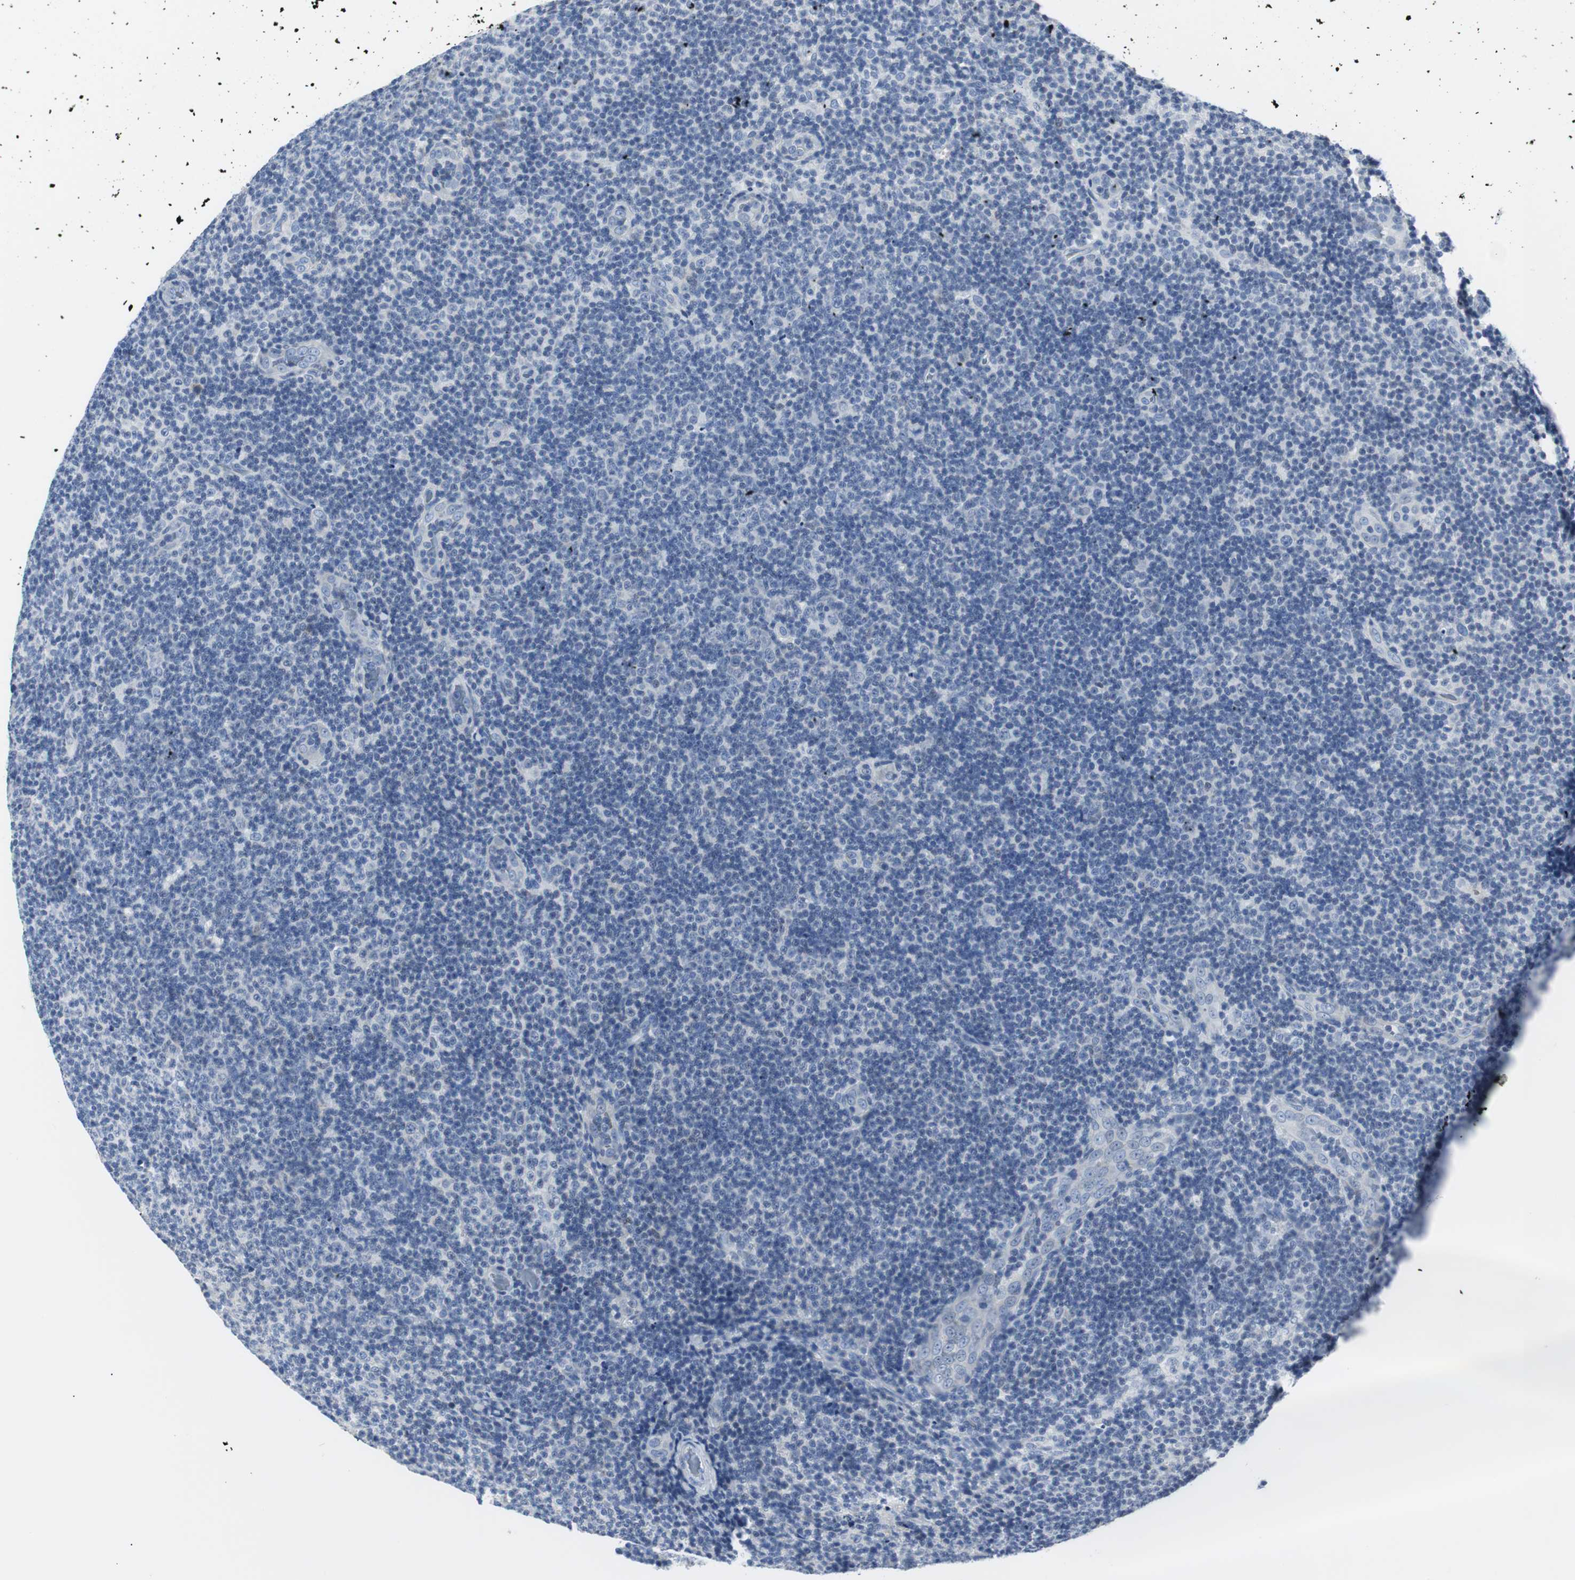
{"staining": {"intensity": "negative", "quantity": "none", "location": "none"}, "tissue": "lymphoma", "cell_type": "Tumor cells", "image_type": "cancer", "snomed": [{"axis": "morphology", "description": "Malignant lymphoma, non-Hodgkin's type, Low grade"}, {"axis": "topography", "description": "Lymph node"}], "caption": "The micrograph reveals no significant positivity in tumor cells of low-grade malignant lymphoma, non-Hodgkin's type.", "gene": "GAP43", "patient": {"sex": "male", "age": 83}}